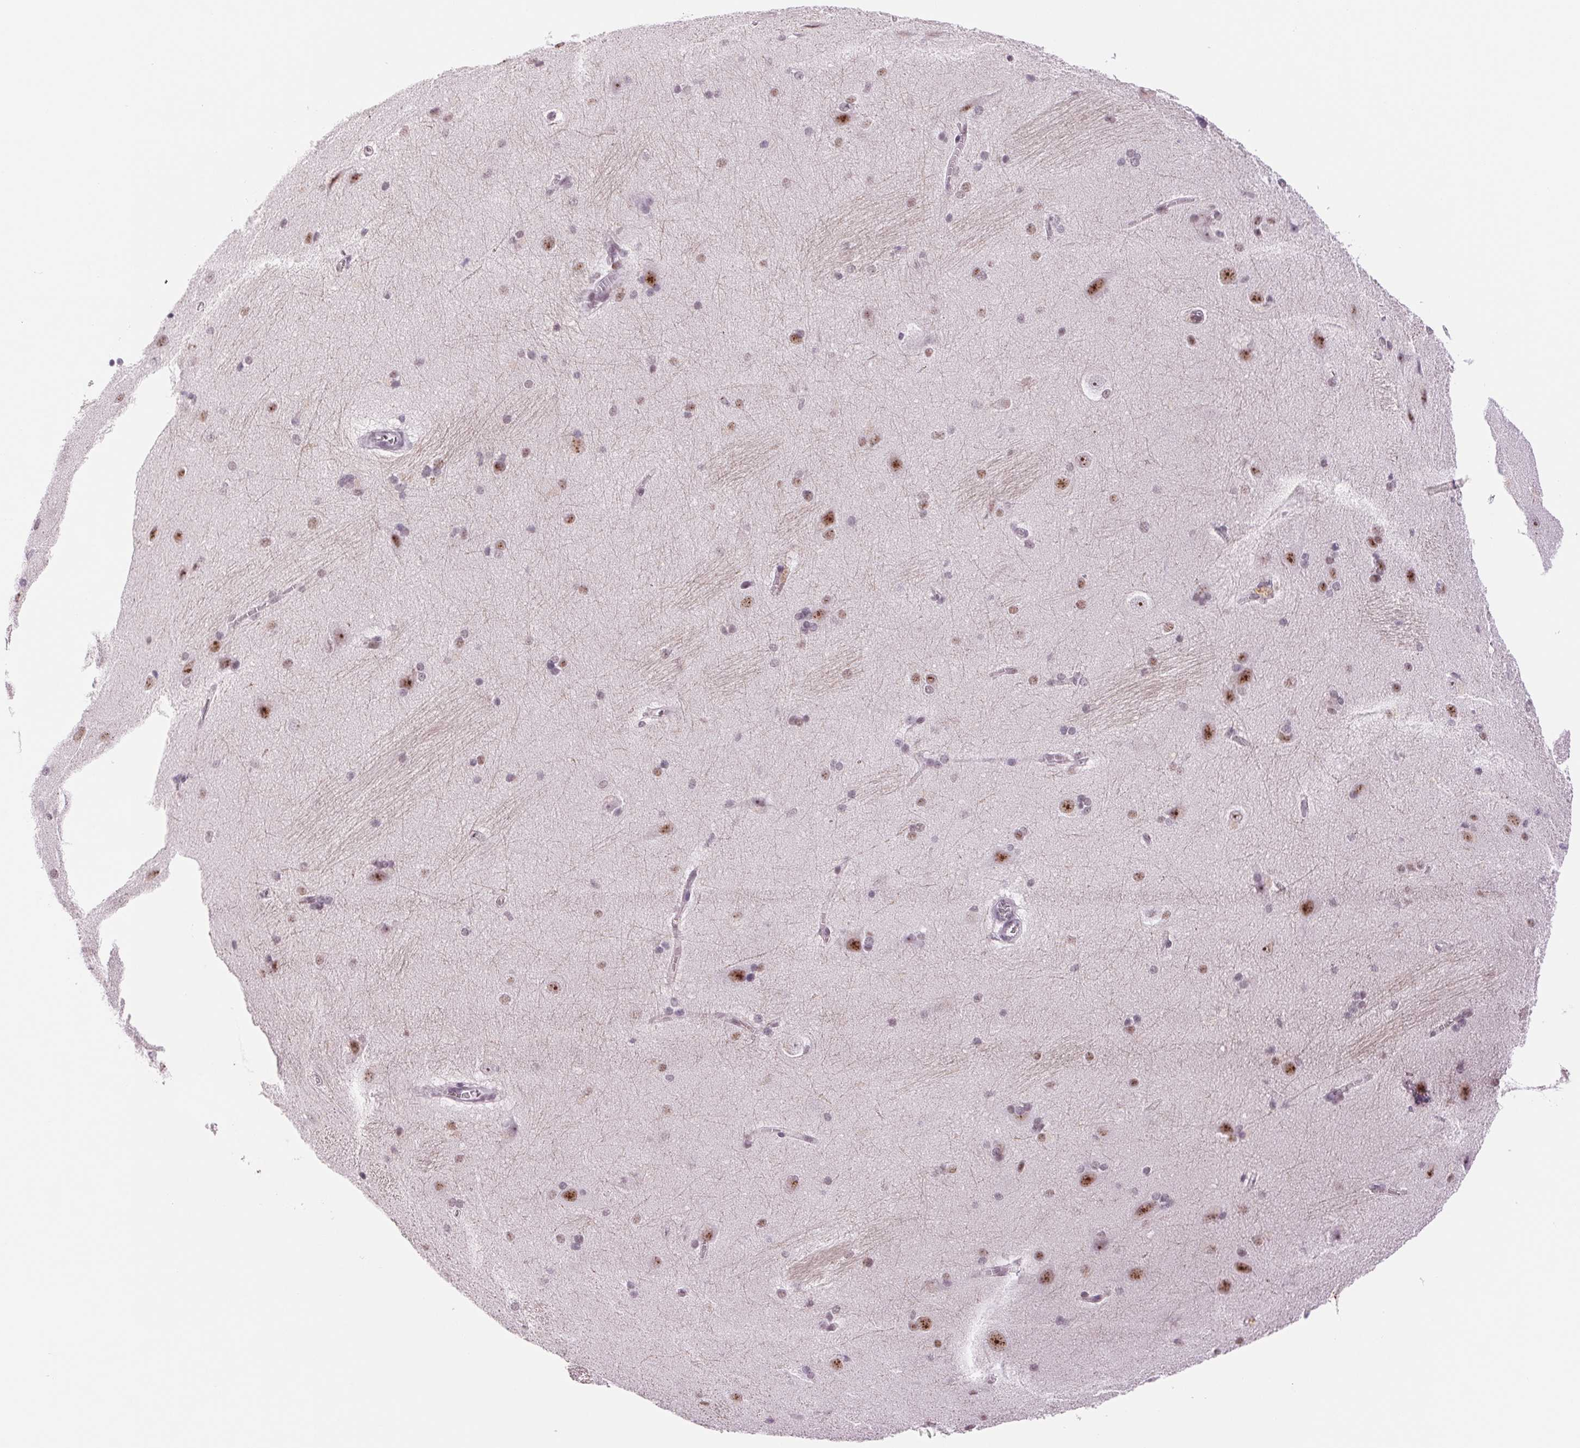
{"staining": {"intensity": "negative", "quantity": "none", "location": "none"}, "tissue": "hippocampus", "cell_type": "Glial cells", "image_type": "normal", "snomed": [{"axis": "morphology", "description": "Normal tissue, NOS"}, {"axis": "topography", "description": "Cerebral cortex"}, {"axis": "topography", "description": "Hippocampus"}], "caption": "High magnification brightfield microscopy of benign hippocampus stained with DAB (brown) and counterstained with hematoxylin (blue): glial cells show no significant positivity. (IHC, brightfield microscopy, high magnification).", "gene": "ZC3H14", "patient": {"sex": "female", "age": 19}}